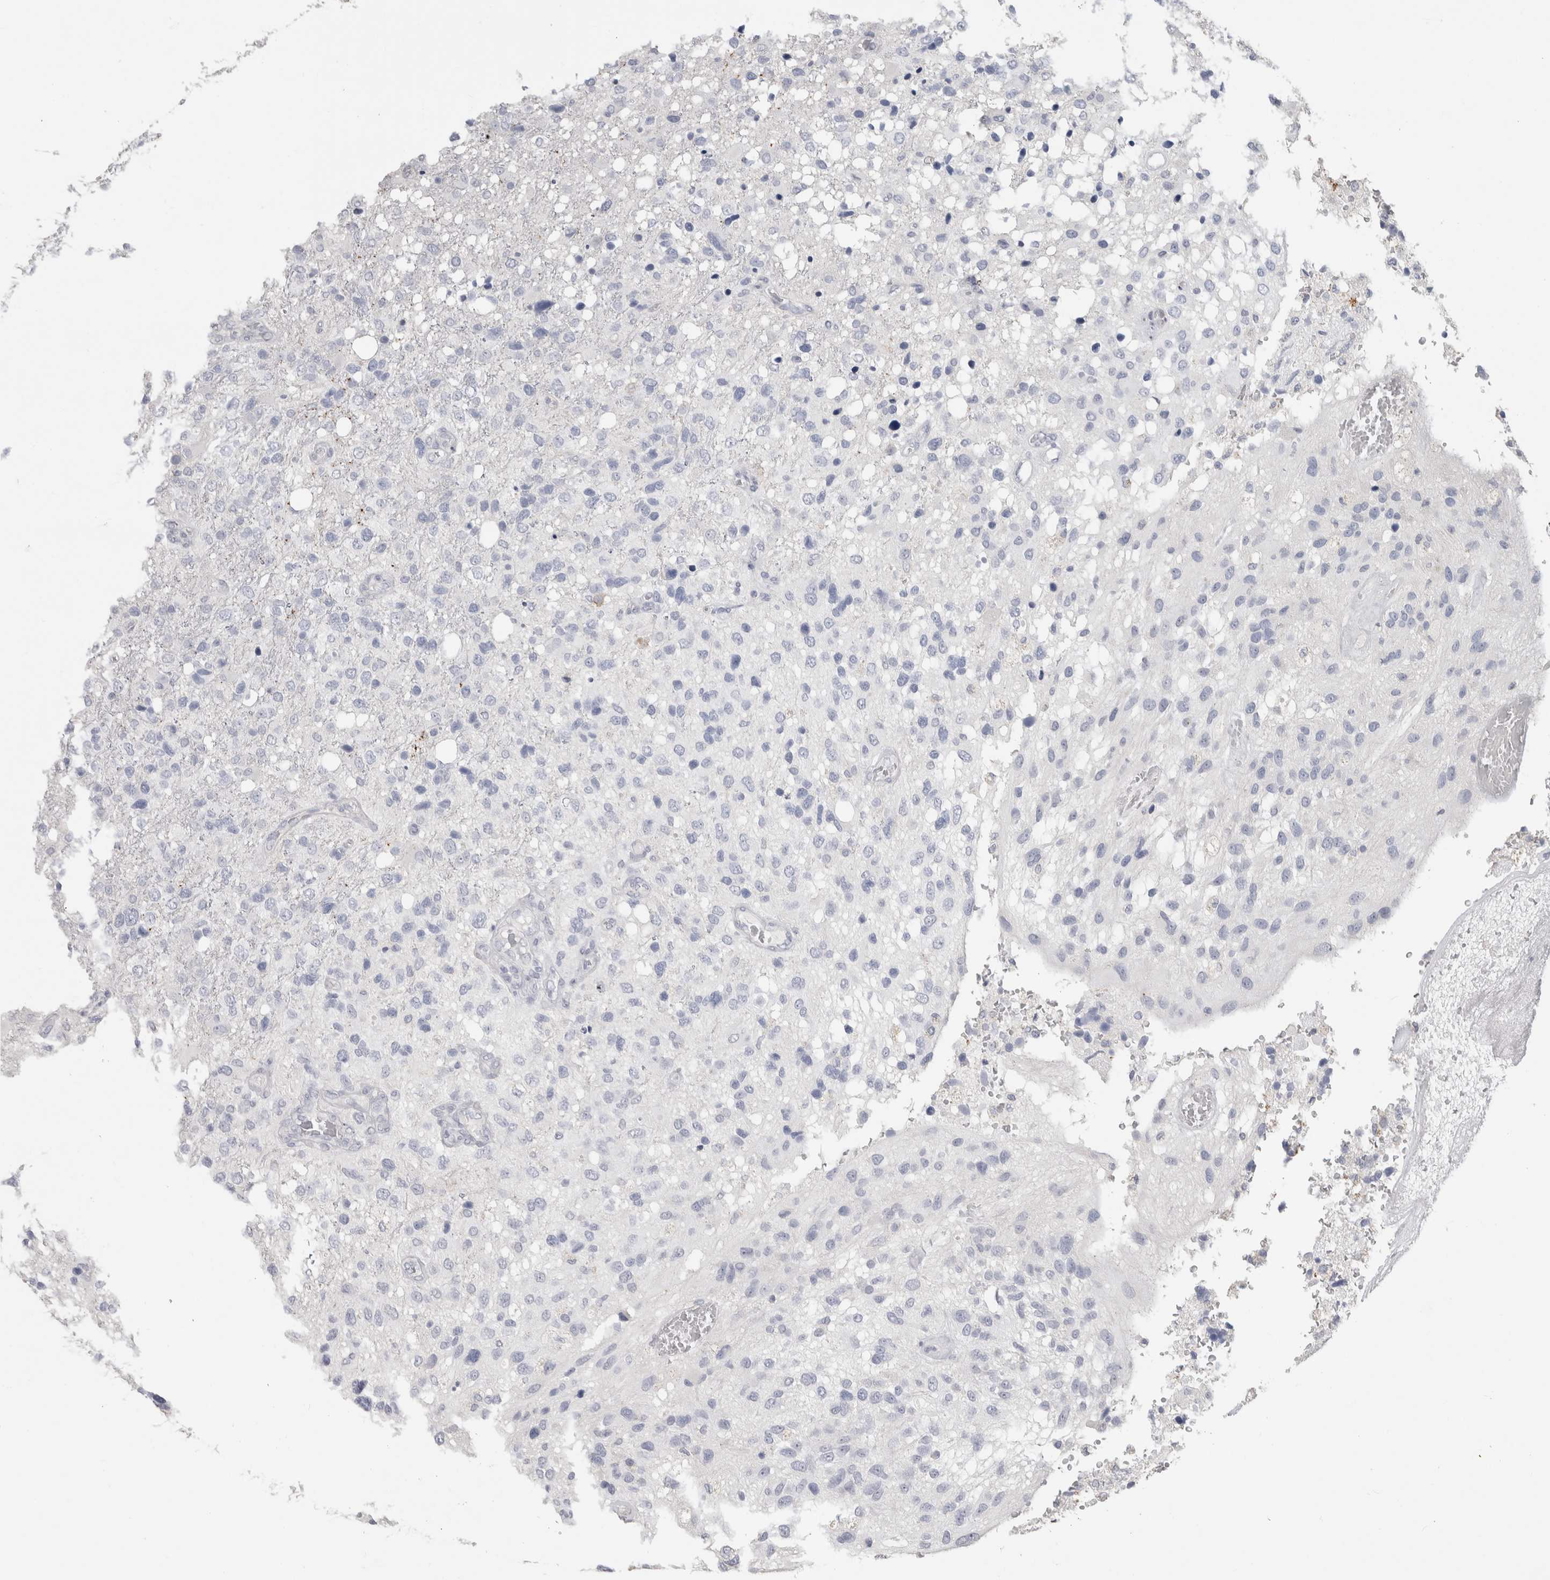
{"staining": {"intensity": "negative", "quantity": "none", "location": "none"}, "tissue": "glioma", "cell_type": "Tumor cells", "image_type": "cancer", "snomed": [{"axis": "morphology", "description": "Glioma, malignant, High grade"}, {"axis": "topography", "description": "Brain"}], "caption": "The photomicrograph displays no staining of tumor cells in glioma. Brightfield microscopy of IHC stained with DAB (brown) and hematoxylin (blue), captured at high magnification.", "gene": "SLC6A1", "patient": {"sex": "female", "age": 58}}